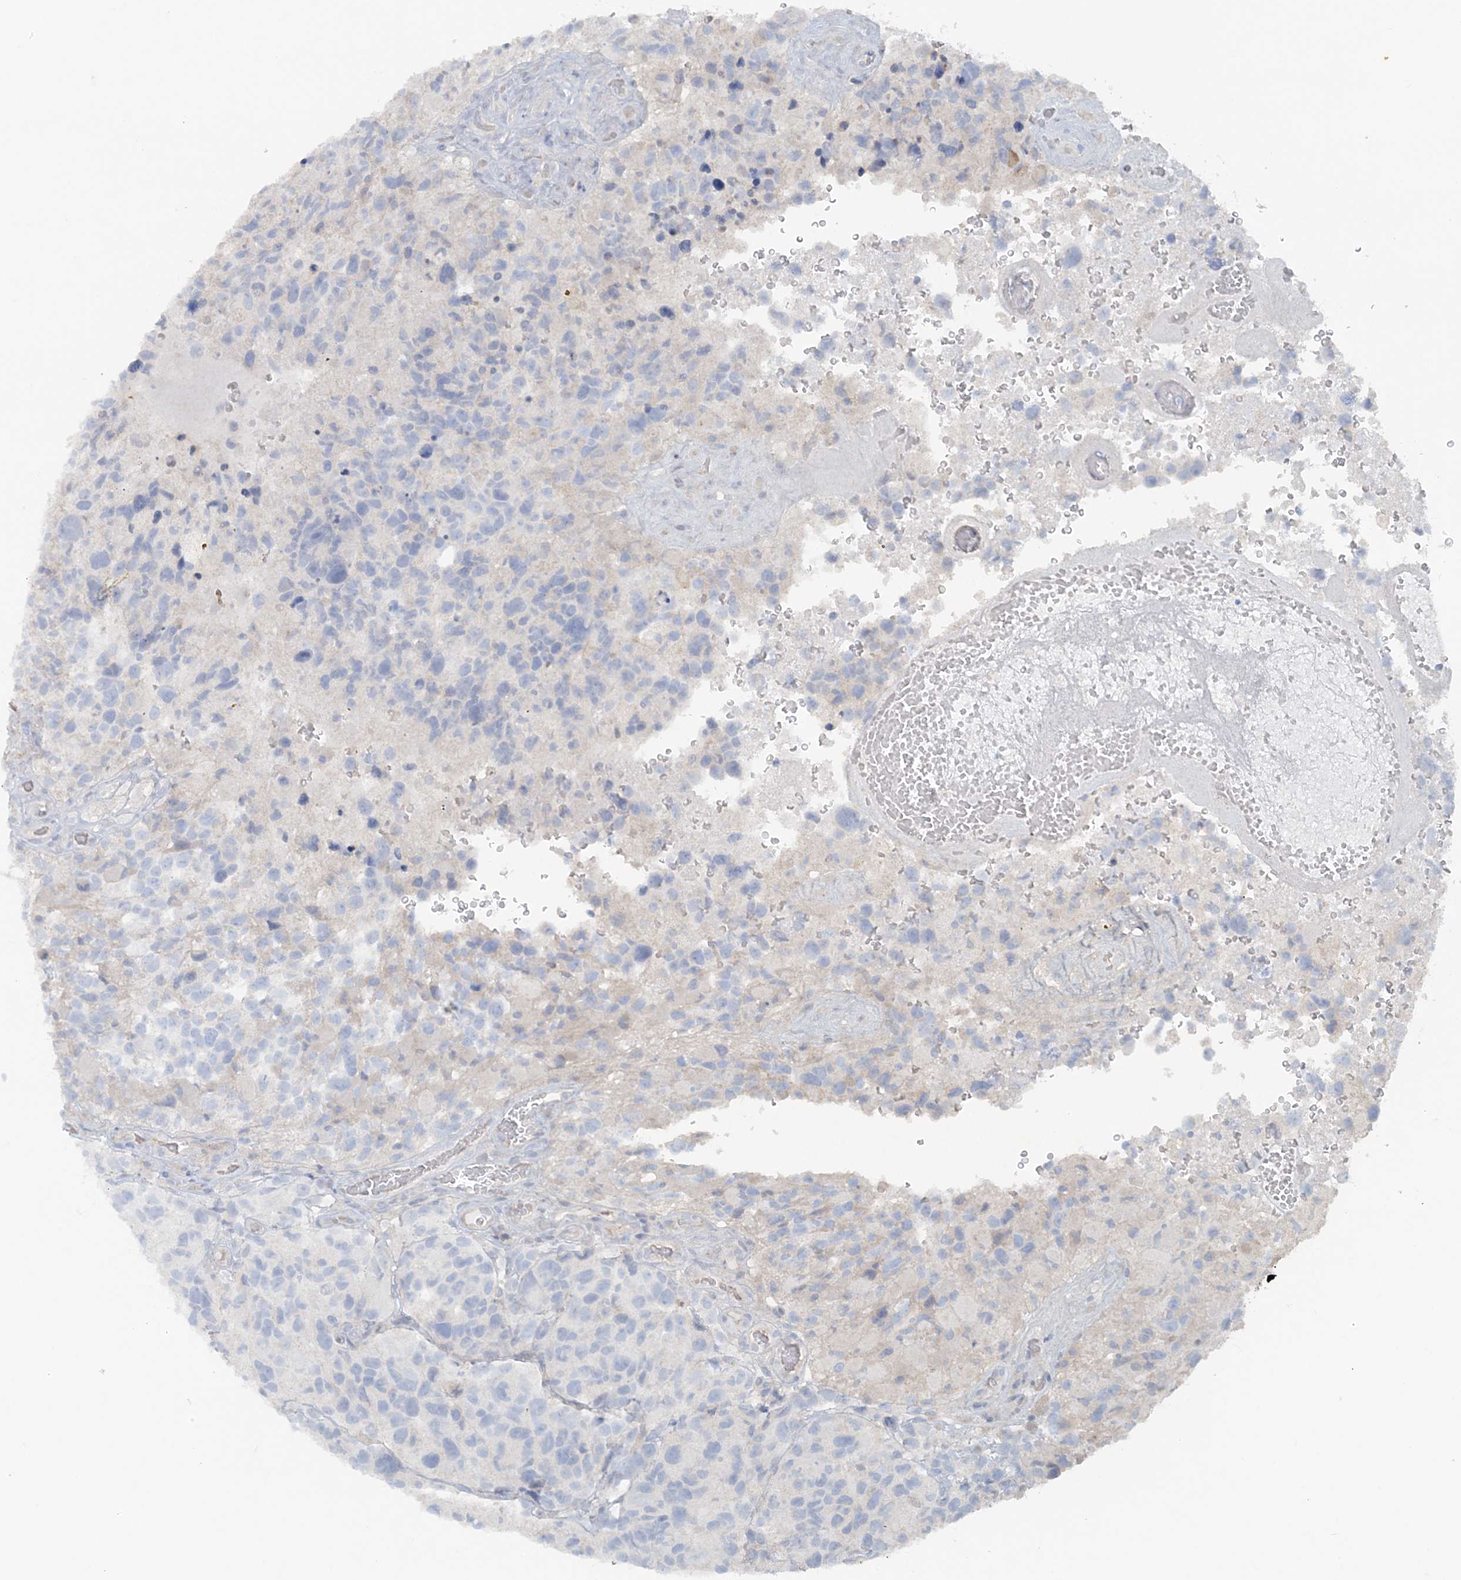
{"staining": {"intensity": "negative", "quantity": "none", "location": "none"}, "tissue": "glioma", "cell_type": "Tumor cells", "image_type": "cancer", "snomed": [{"axis": "morphology", "description": "Glioma, malignant, High grade"}, {"axis": "topography", "description": "Brain"}], "caption": "Immunohistochemical staining of human glioma displays no significant expression in tumor cells.", "gene": "ATP11A", "patient": {"sex": "male", "age": 69}}